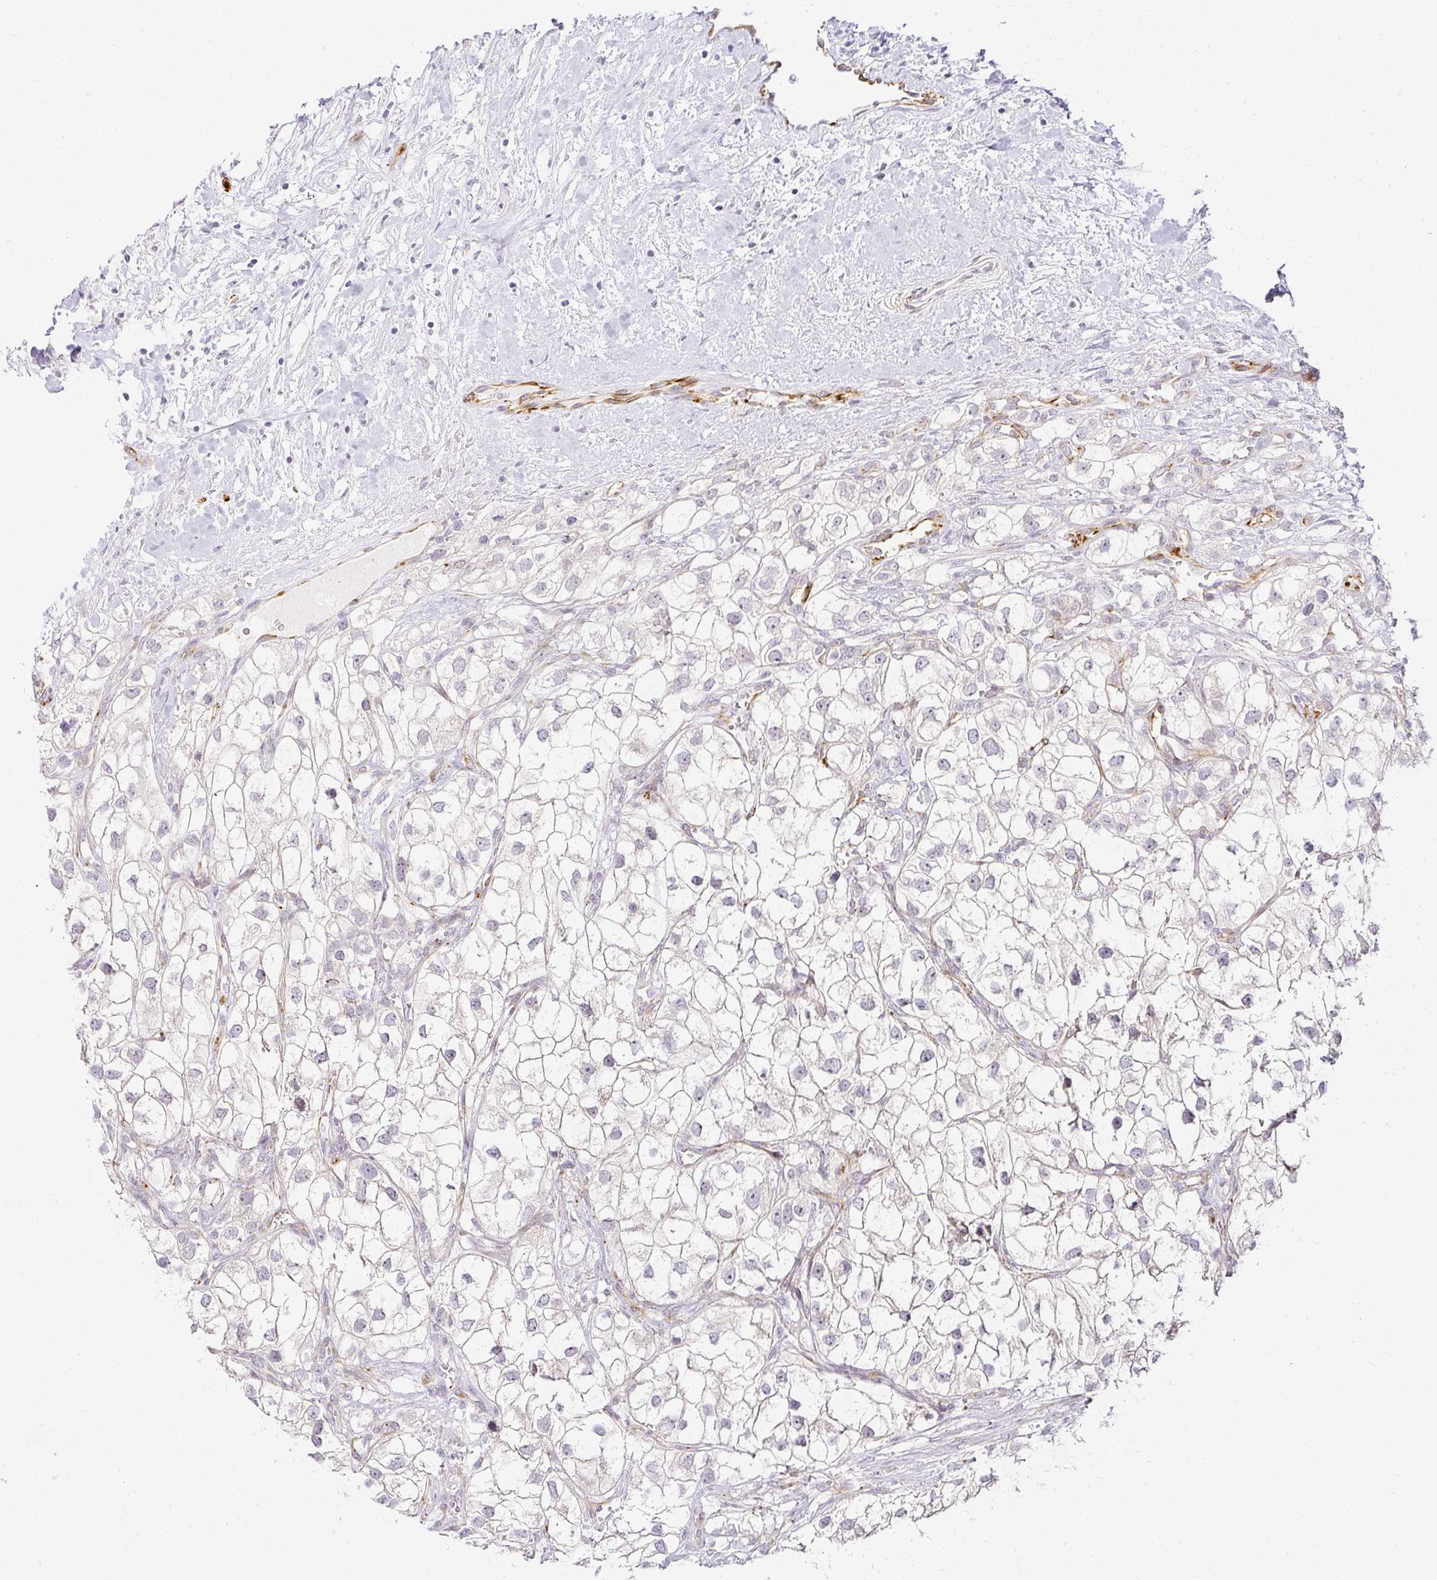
{"staining": {"intensity": "negative", "quantity": "none", "location": "none"}, "tissue": "renal cancer", "cell_type": "Tumor cells", "image_type": "cancer", "snomed": [{"axis": "morphology", "description": "Adenocarcinoma, NOS"}, {"axis": "topography", "description": "Kidney"}], "caption": "Tumor cells show no significant protein staining in adenocarcinoma (renal).", "gene": "ACAN", "patient": {"sex": "male", "age": 59}}